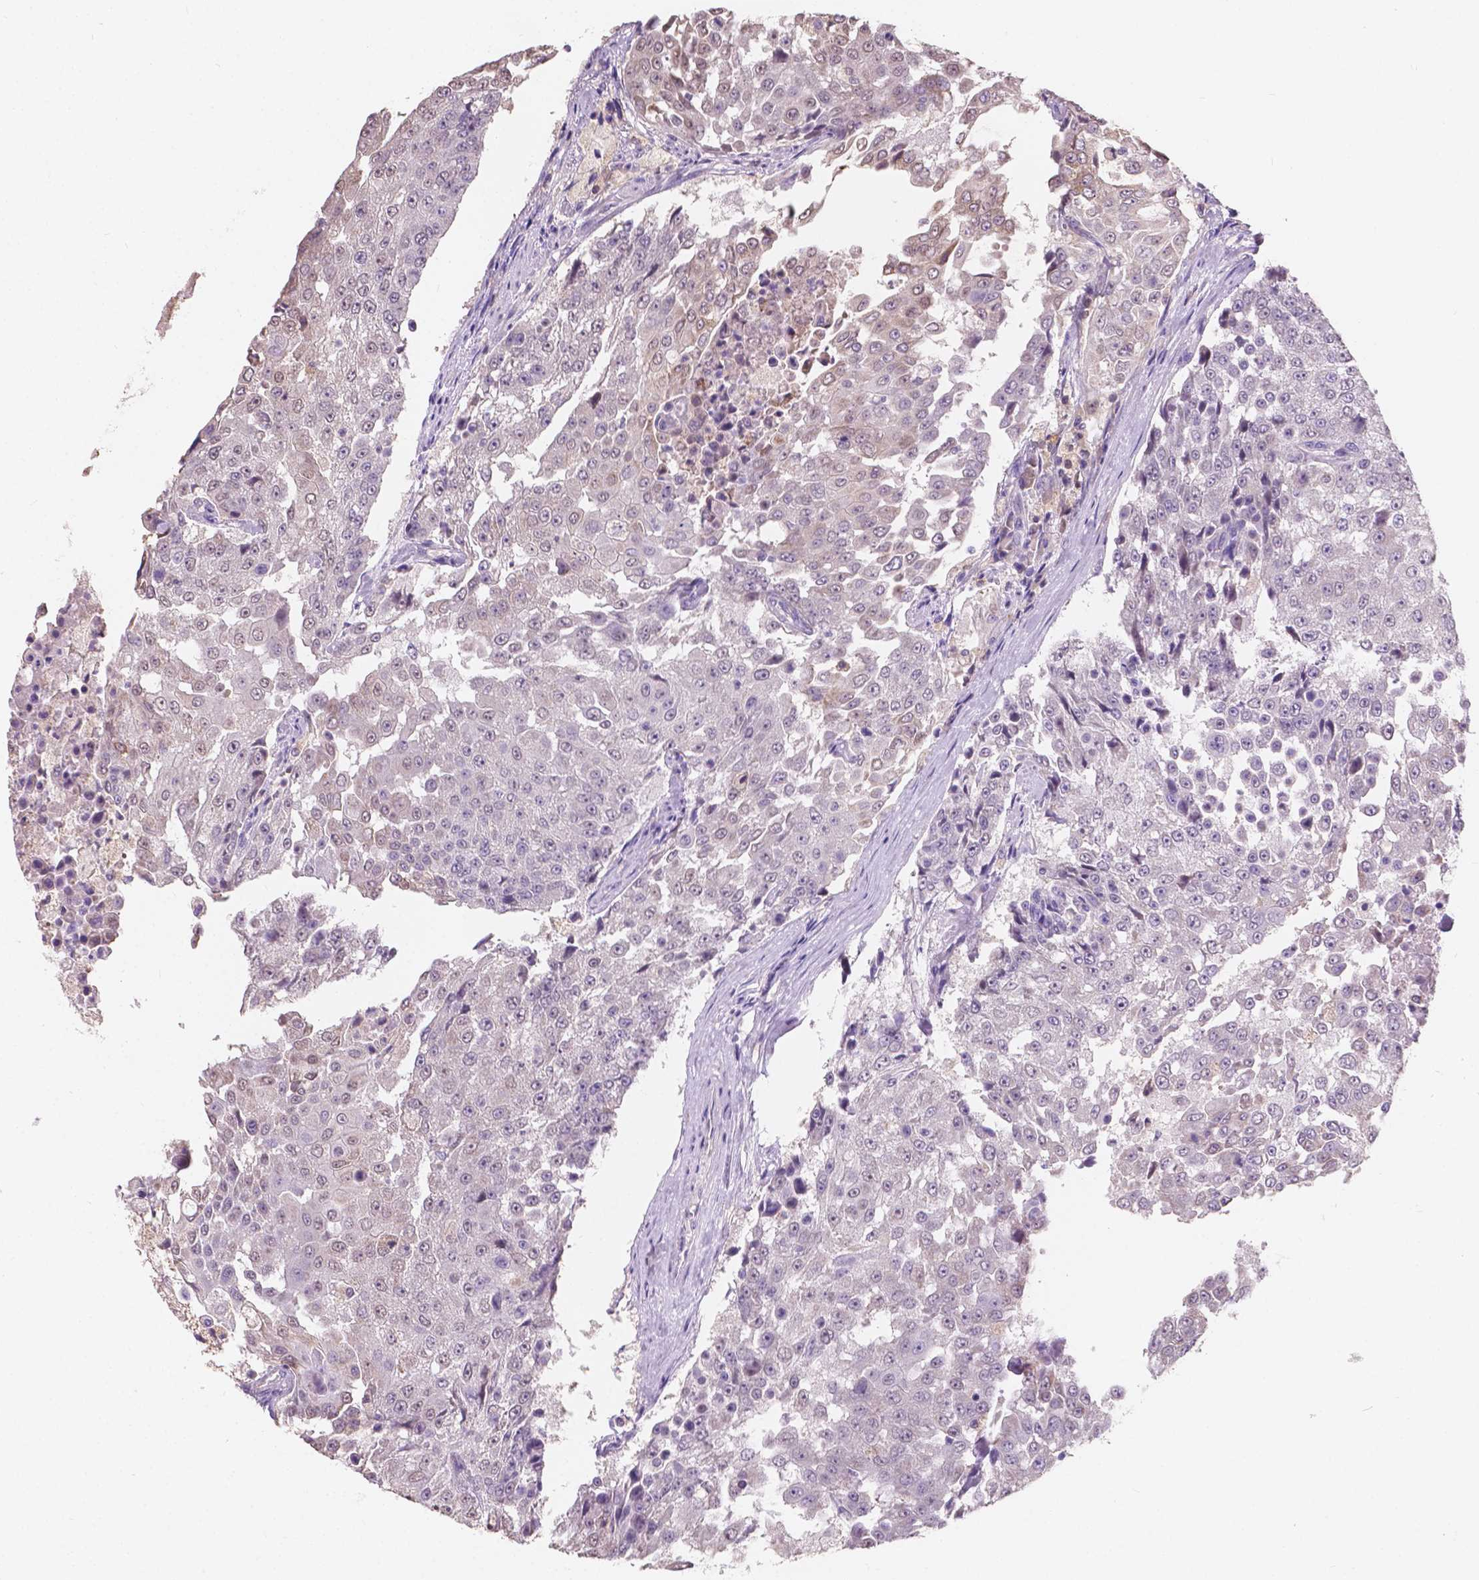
{"staining": {"intensity": "negative", "quantity": "none", "location": "none"}, "tissue": "urothelial cancer", "cell_type": "Tumor cells", "image_type": "cancer", "snomed": [{"axis": "morphology", "description": "Urothelial carcinoma, High grade"}, {"axis": "topography", "description": "Urinary bladder"}], "caption": "DAB immunohistochemical staining of urothelial cancer shows no significant expression in tumor cells.", "gene": "IREB2", "patient": {"sex": "female", "age": 63}}